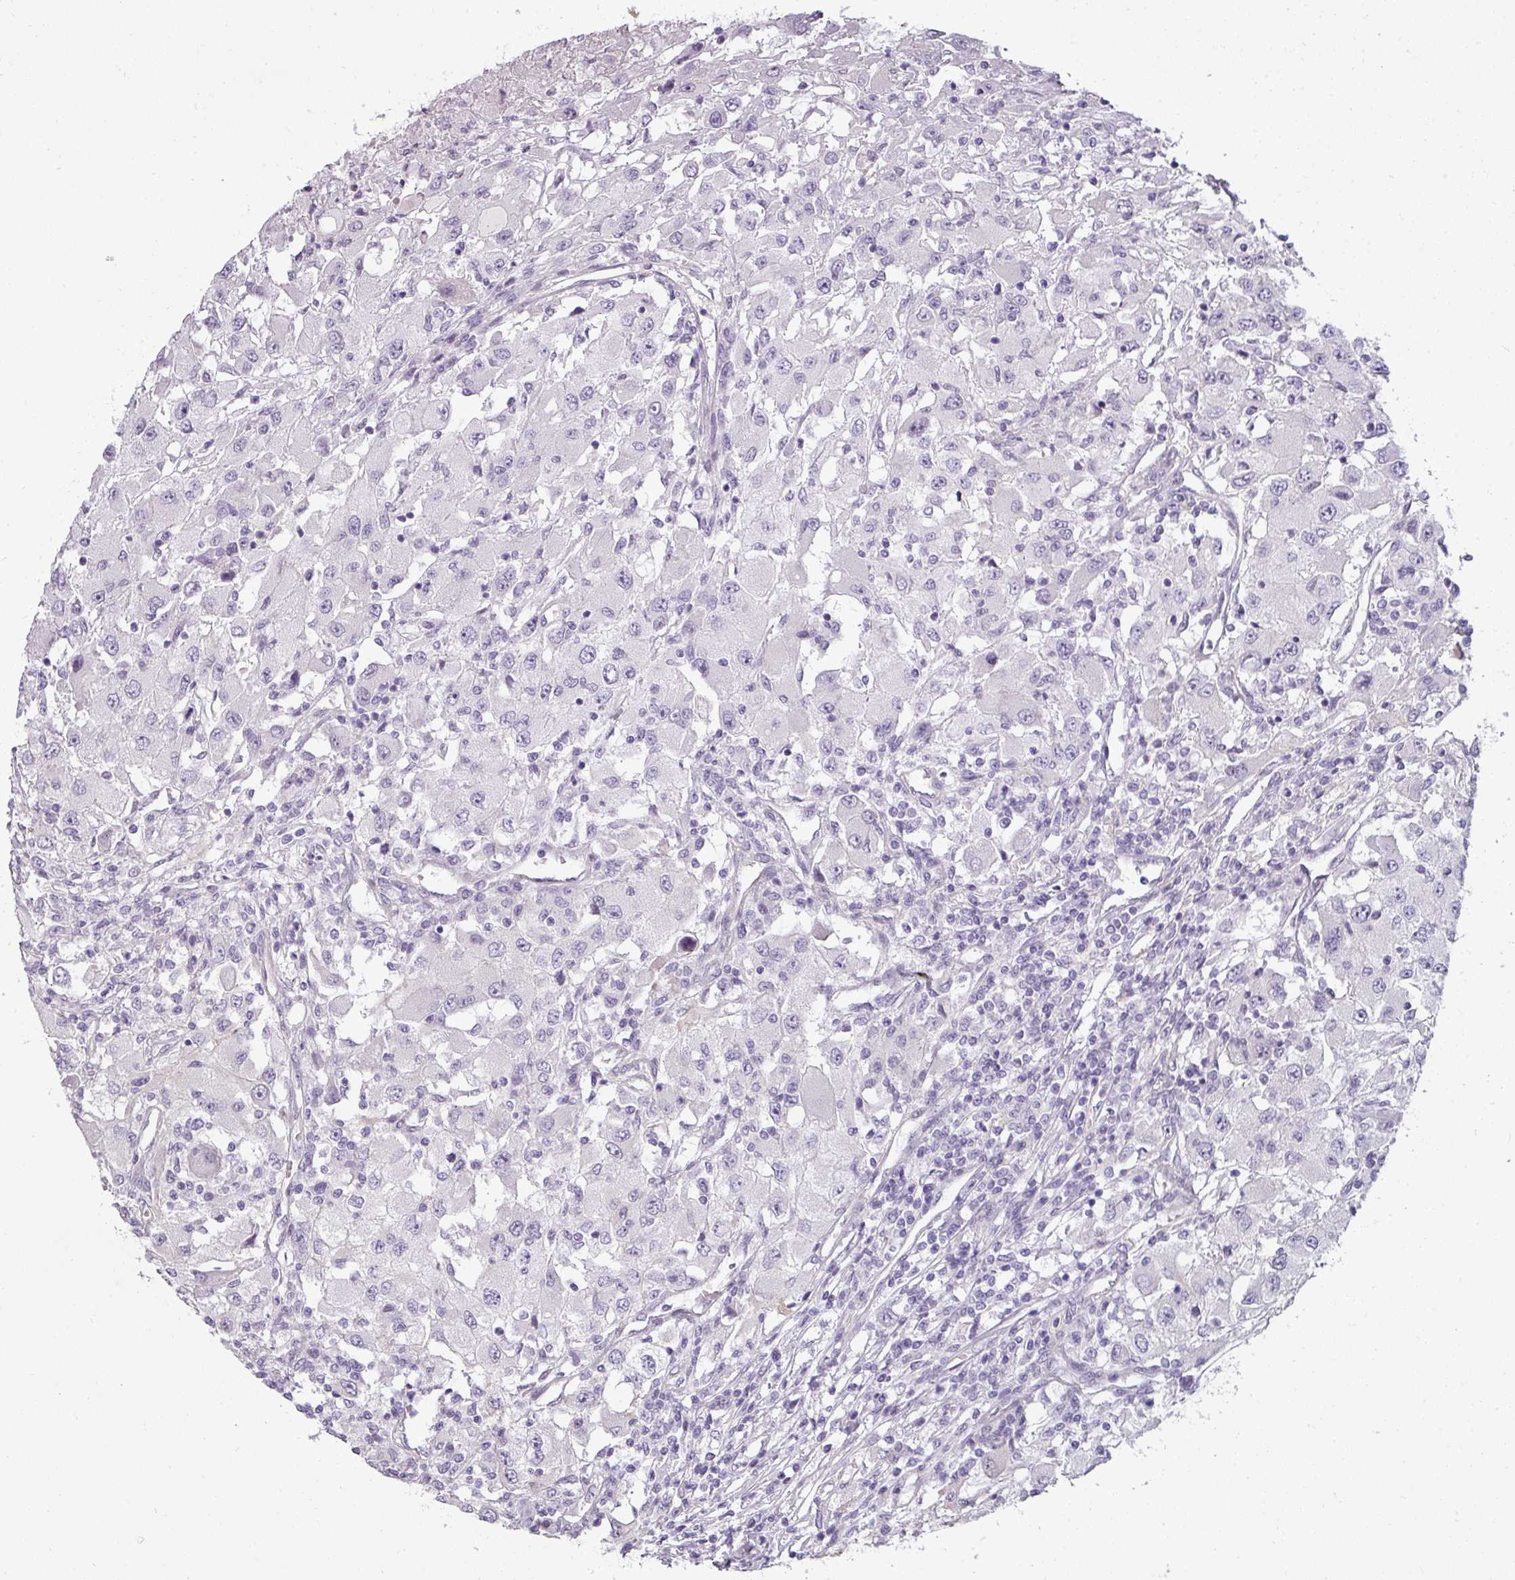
{"staining": {"intensity": "negative", "quantity": "none", "location": "none"}, "tissue": "renal cancer", "cell_type": "Tumor cells", "image_type": "cancer", "snomed": [{"axis": "morphology", "description": "Adenocarcinoma, NOS"}, {"axis": "topography", "description": "Kidney"}], "caption": "Tumor cells are negative for brown protein staining in renal cancer (adenocarcinoma).", "gene": "ASB1", "patient": {"sex": "female", "age": 67}}